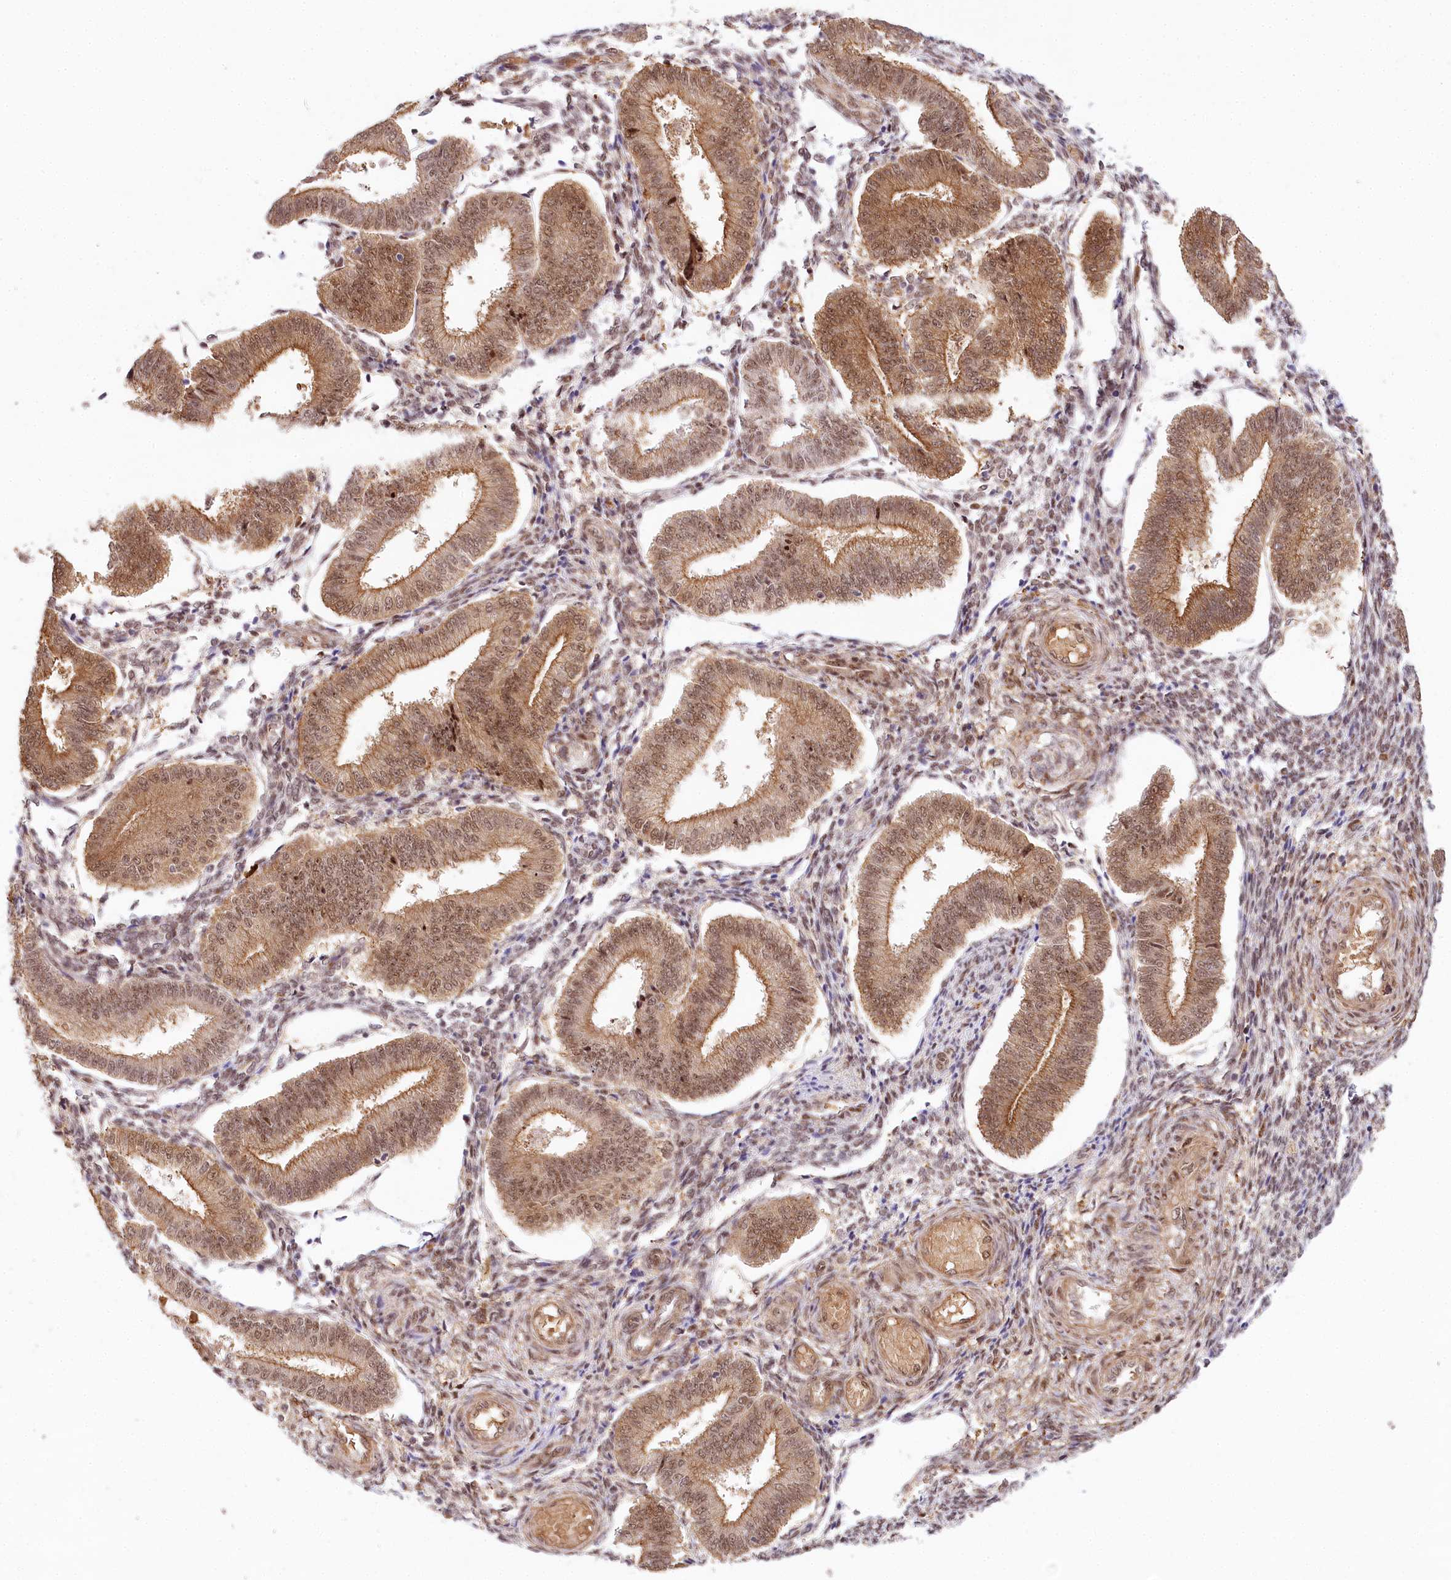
{"staining": {"intensity": "moderate", "quantity": "<25%", "location": "nuclear"}, "tissue": "endometrium", "cell_type": "Cells in endometrial stroma", "image_type": "normal", "snomed": [{"axis": "morphology", "description": "Normal tissue, NOS"}, {"axis": "topography", "description": "Endometrium"}], "caption": "About <25% of cells in endometrial stroma in normal human endometrium show moderate nuclear protein positivity as visualized by brown immunohistochemical staining.", "gene": "TUBGCP2", "patient": {"sex": "female", "age": 39}}